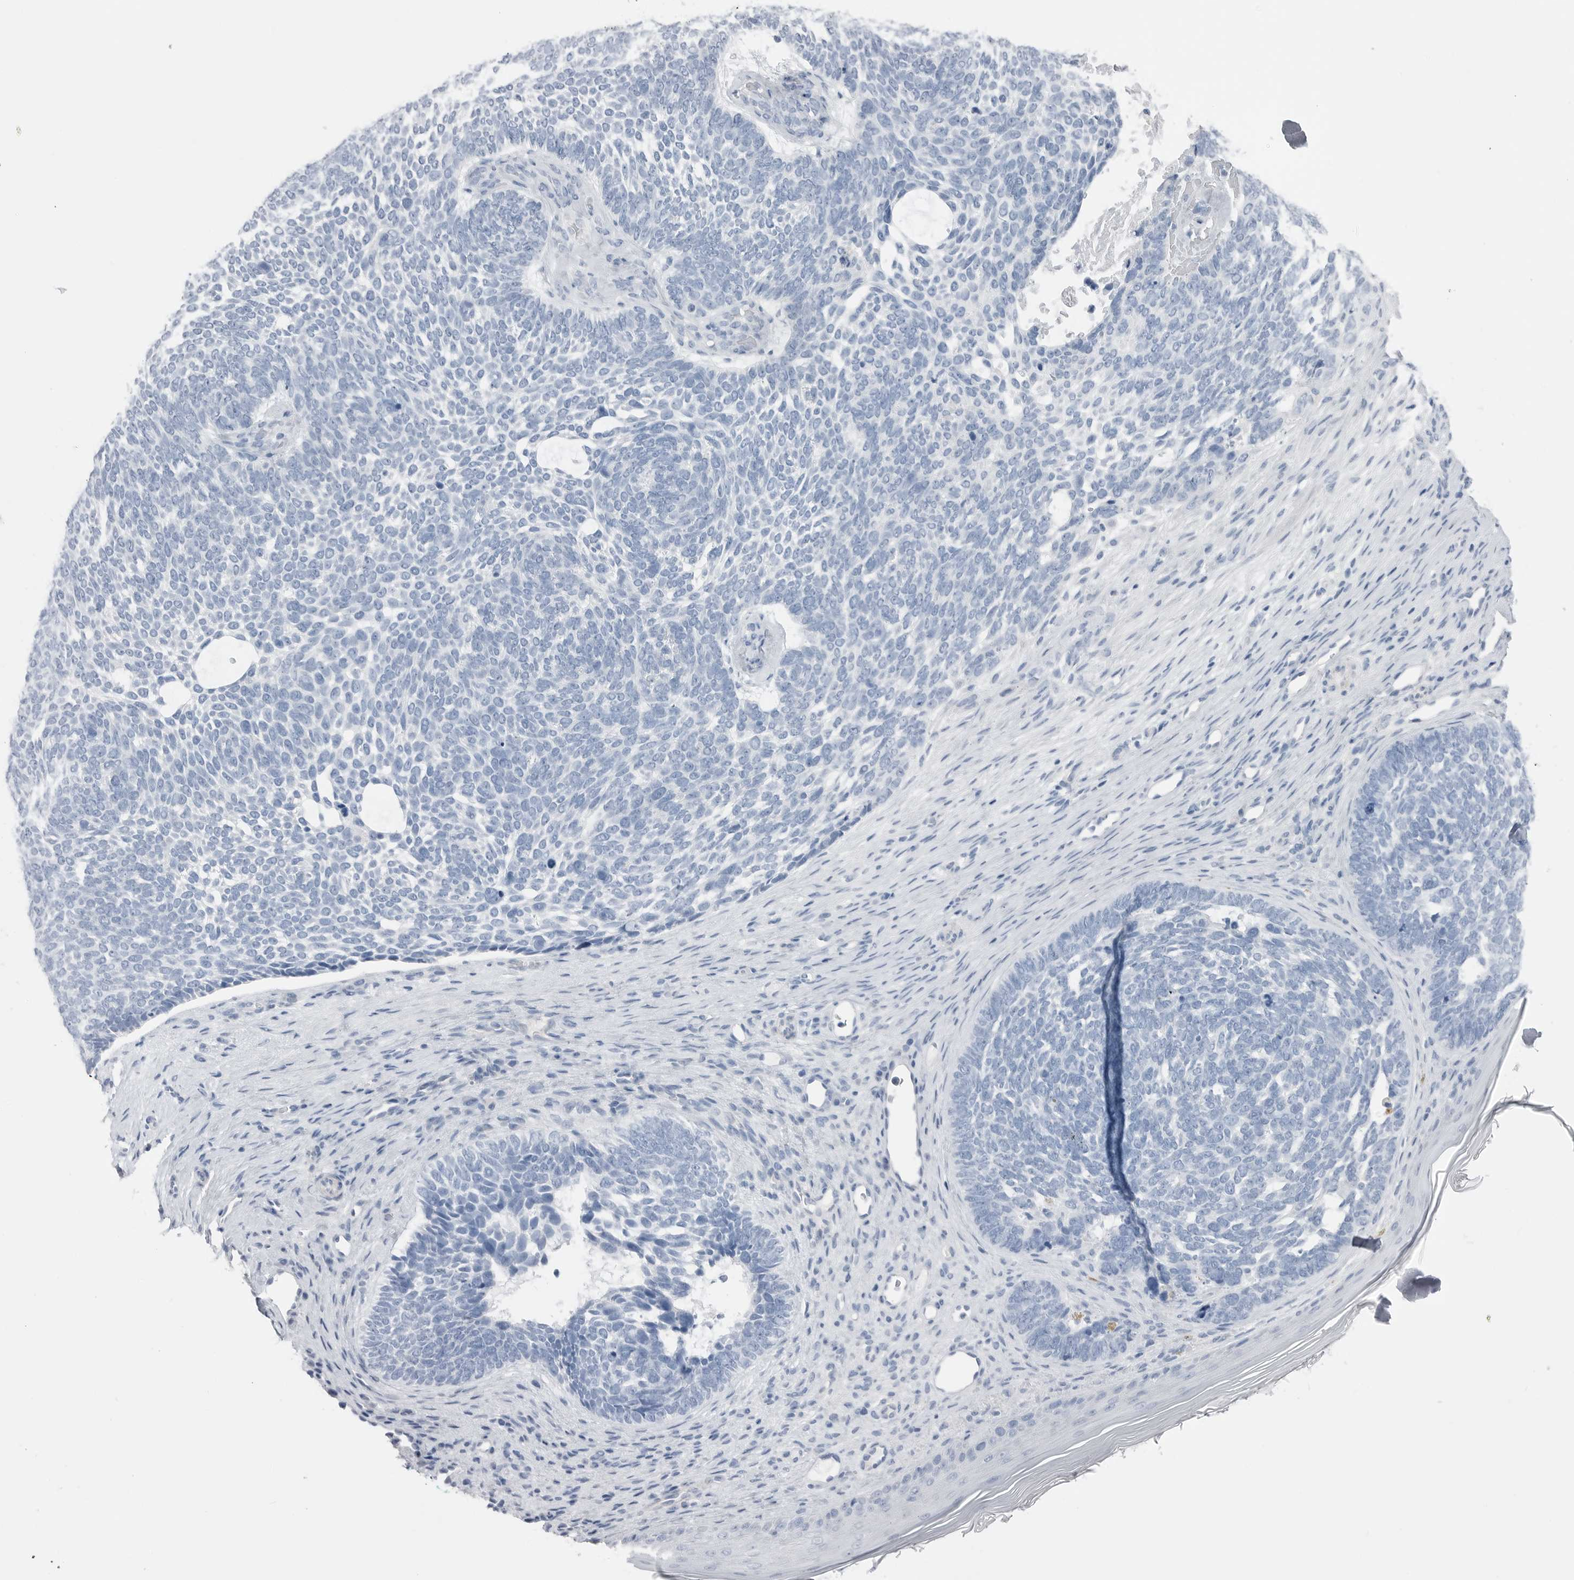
{"staining": {"intensity": "negative", "quantity": "none", "location": "none"}, "tissue": "skin cancer", "cell_type": "Tumor cells", "image_type": "cancer", "snomed": [{"axis": "morphology", "description": "Basal cell carcinoma"}, {"axis": "topography", "description": "Skin"}], "caption": "DAB (3,3'-diaminobenzidine) immunohistochemical staining of skin cancer exhibits no significant staining in tumor cells.", "gene": "ABHD12", "patient": {"sex": "female", "age": 85}}